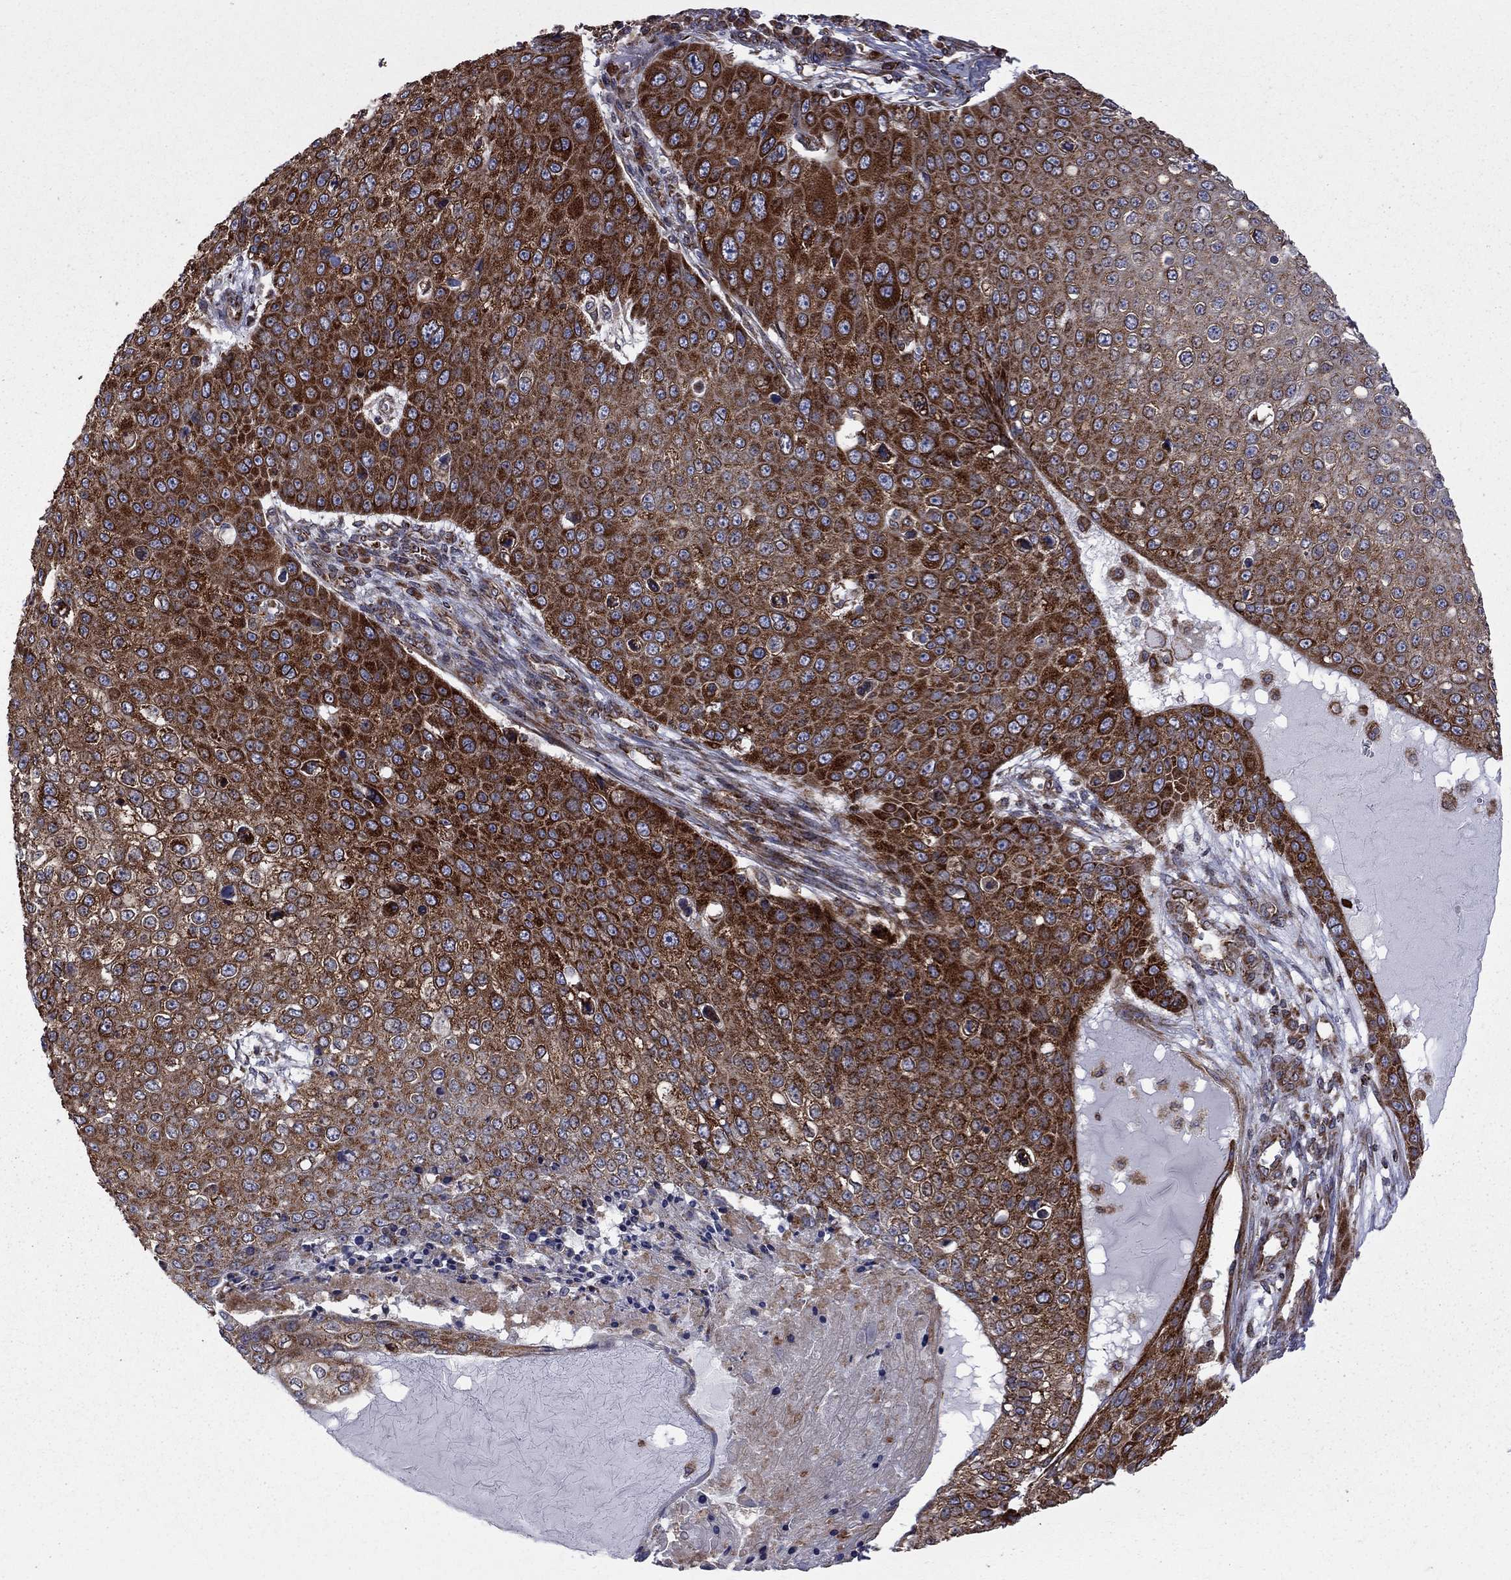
{"staining": {"intensity": "strong", "quantity": "25%-75%", "location": "cytoplasmic/membranous"}, "tissue": "skin cancer", "cell_type": "Tumor cells", "image_type": "cancer", "snomed": [{"axis": "morphology", "description": "Squamous cell carcinoma, NOS"}, {"axis": "topography", "description": "Skin"}], "caption": "This is a histology image of IHC staining of squamous cell carcinoma (skin), which shows strong staining in the cytoplasmic/membranous of tumor cells.", "gene": "CLPTM1", "patient": {"sex": "male", "age": 71}}